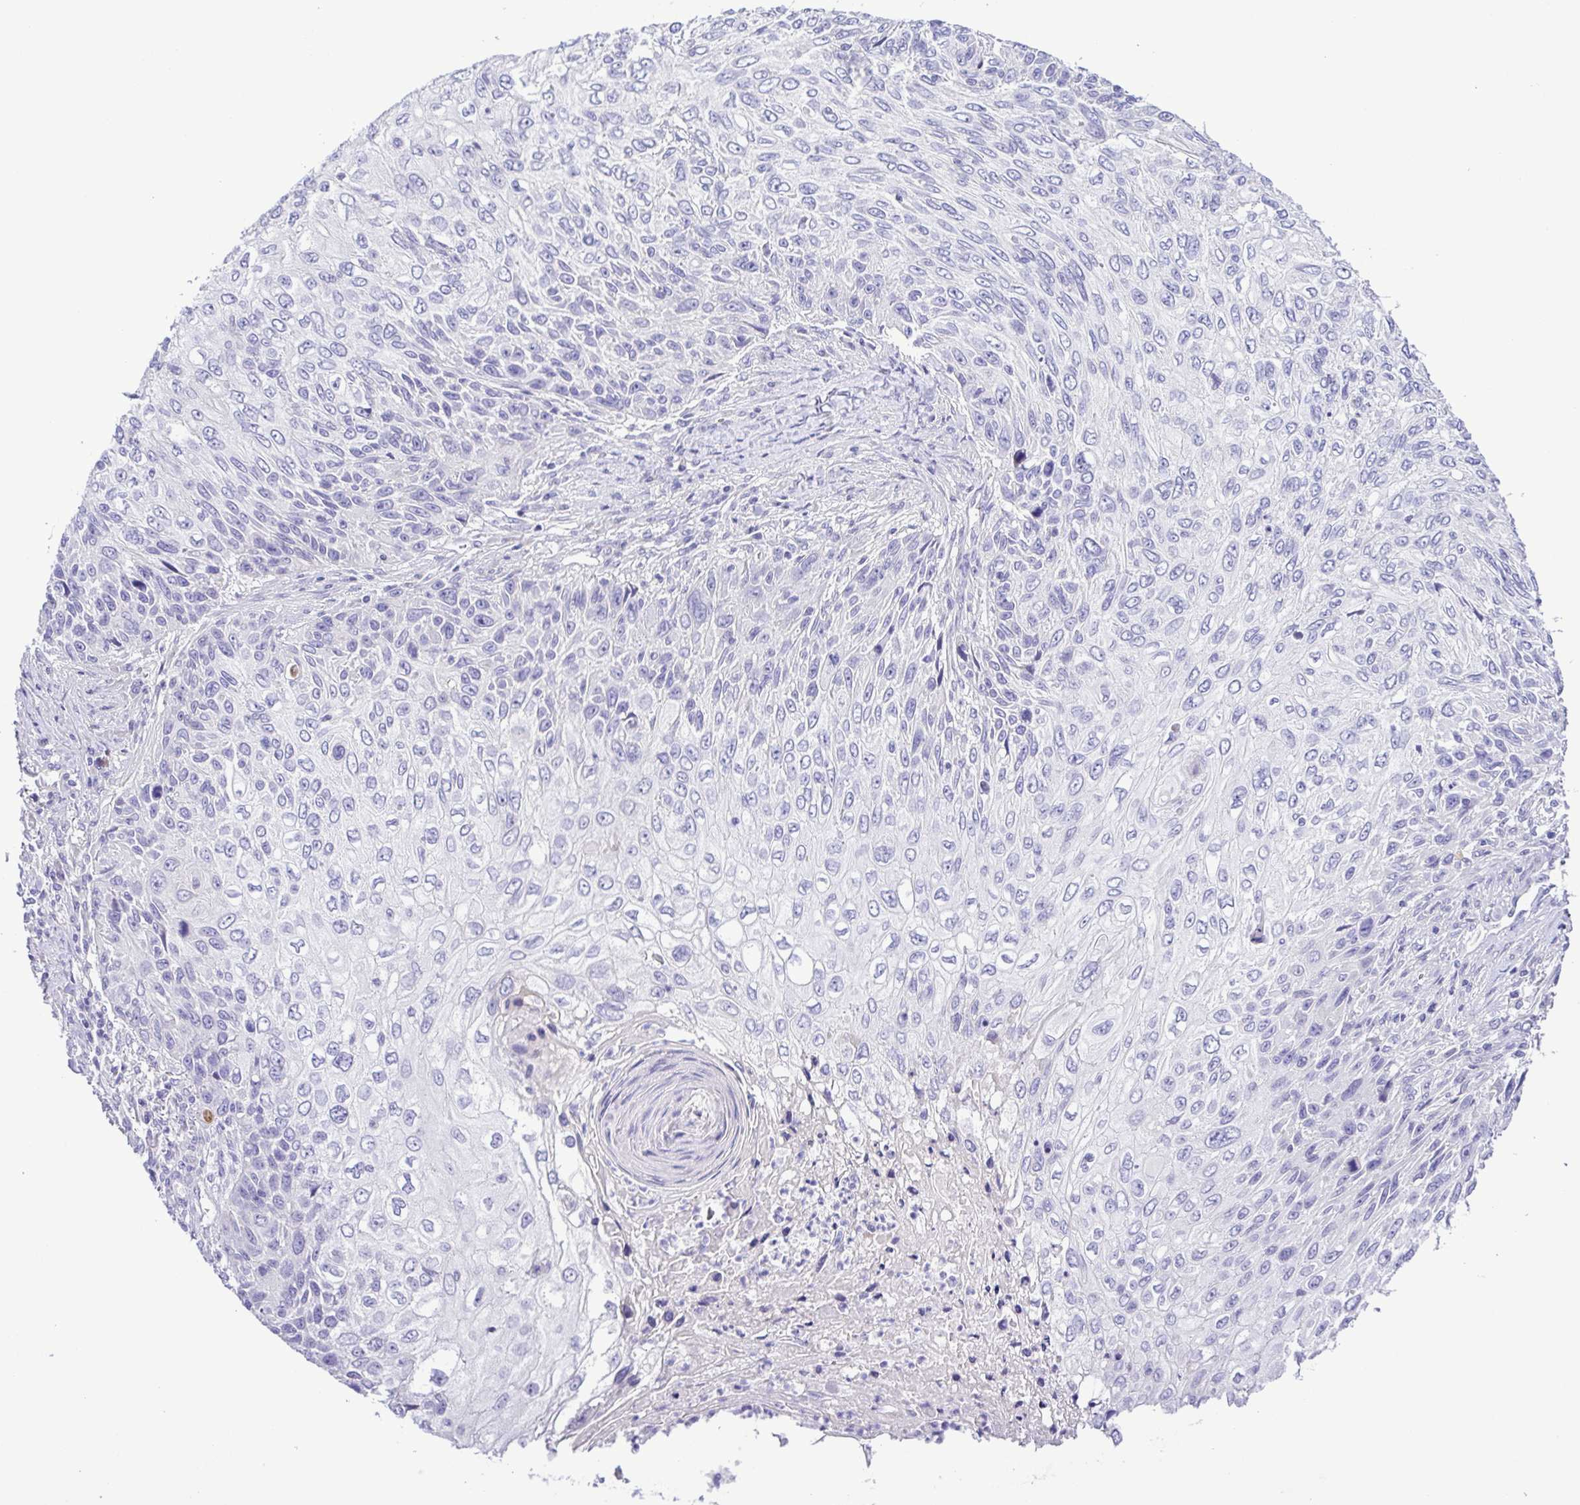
{"staining": {"intensity": "negative", "quantity": "none", "location": "none"}, "tissue": "skin cancer", "cell_type": "Tumor cells", "image_type": "cancer", "snomed": [{"axis": "morphology", "description": "Squamous cell carcinoma, NOS"}, {"axis": "topography", "description": "Skin"}], "caption": "There is no significant staining in tumor cells of skin squamous cell carcinoma. Brightfield microscopy of IHC stained with DAB (brown) and hematoxylin (blue), captured at high magnification.", "gene": "GABBR2", "patient": {"sex": "male", "age": 92}}